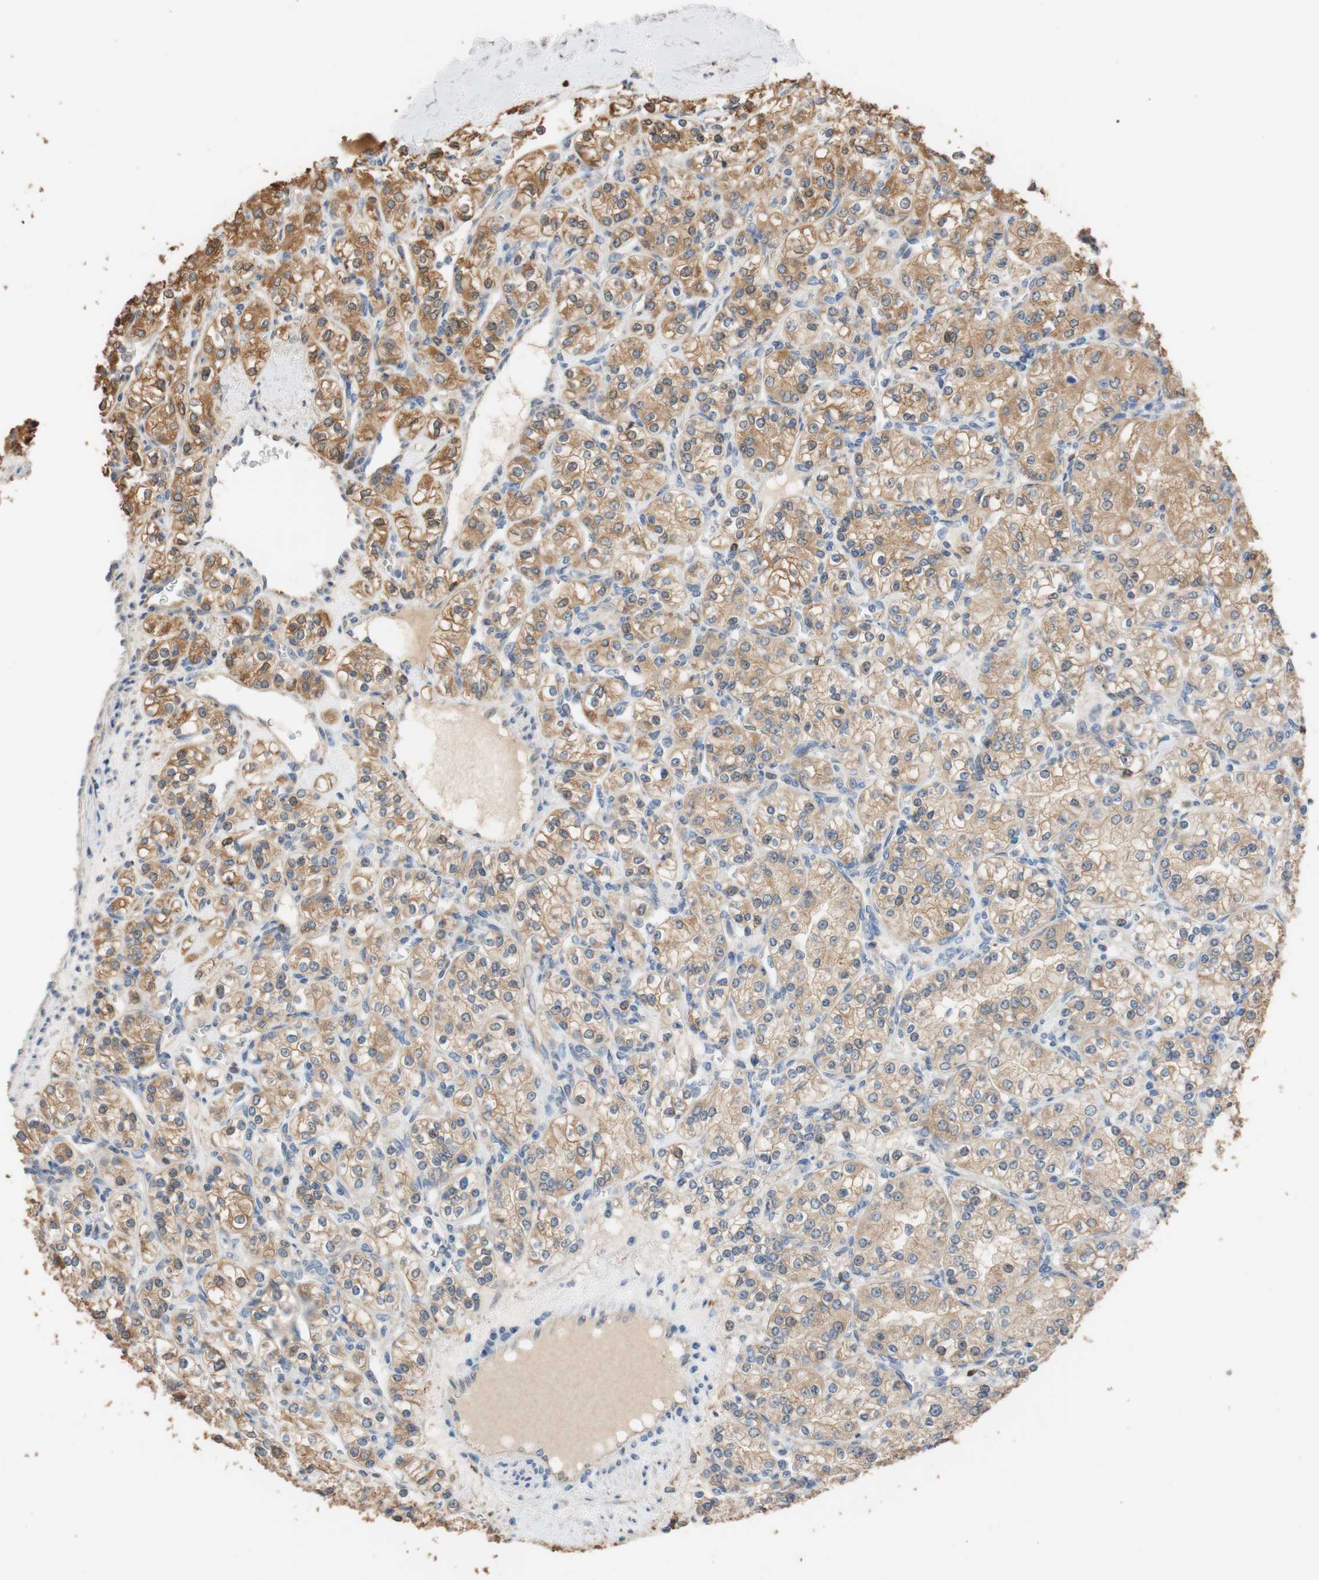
{"staining": {"intensity": "strong", "quantity": "25%-75%", "location": "cytoplasmic/membranous"}, "tissue": "renal cancer", "cell_type": "Tumor cells", "image_type": "cancer", "snomed": [{"axis": "morphology", "description": "Adenocarcinoma, NOS"}, {"axis": "topography", "description": "Kidney"}], "caption": "Brown immunohistochemical staining in renal cancer reveals strong cytoplasmic/membranous expression in about 25%-75% of tumor cells.", "gene": "ALDH1A2", "patient": {"sex": "male", "age": 77}}